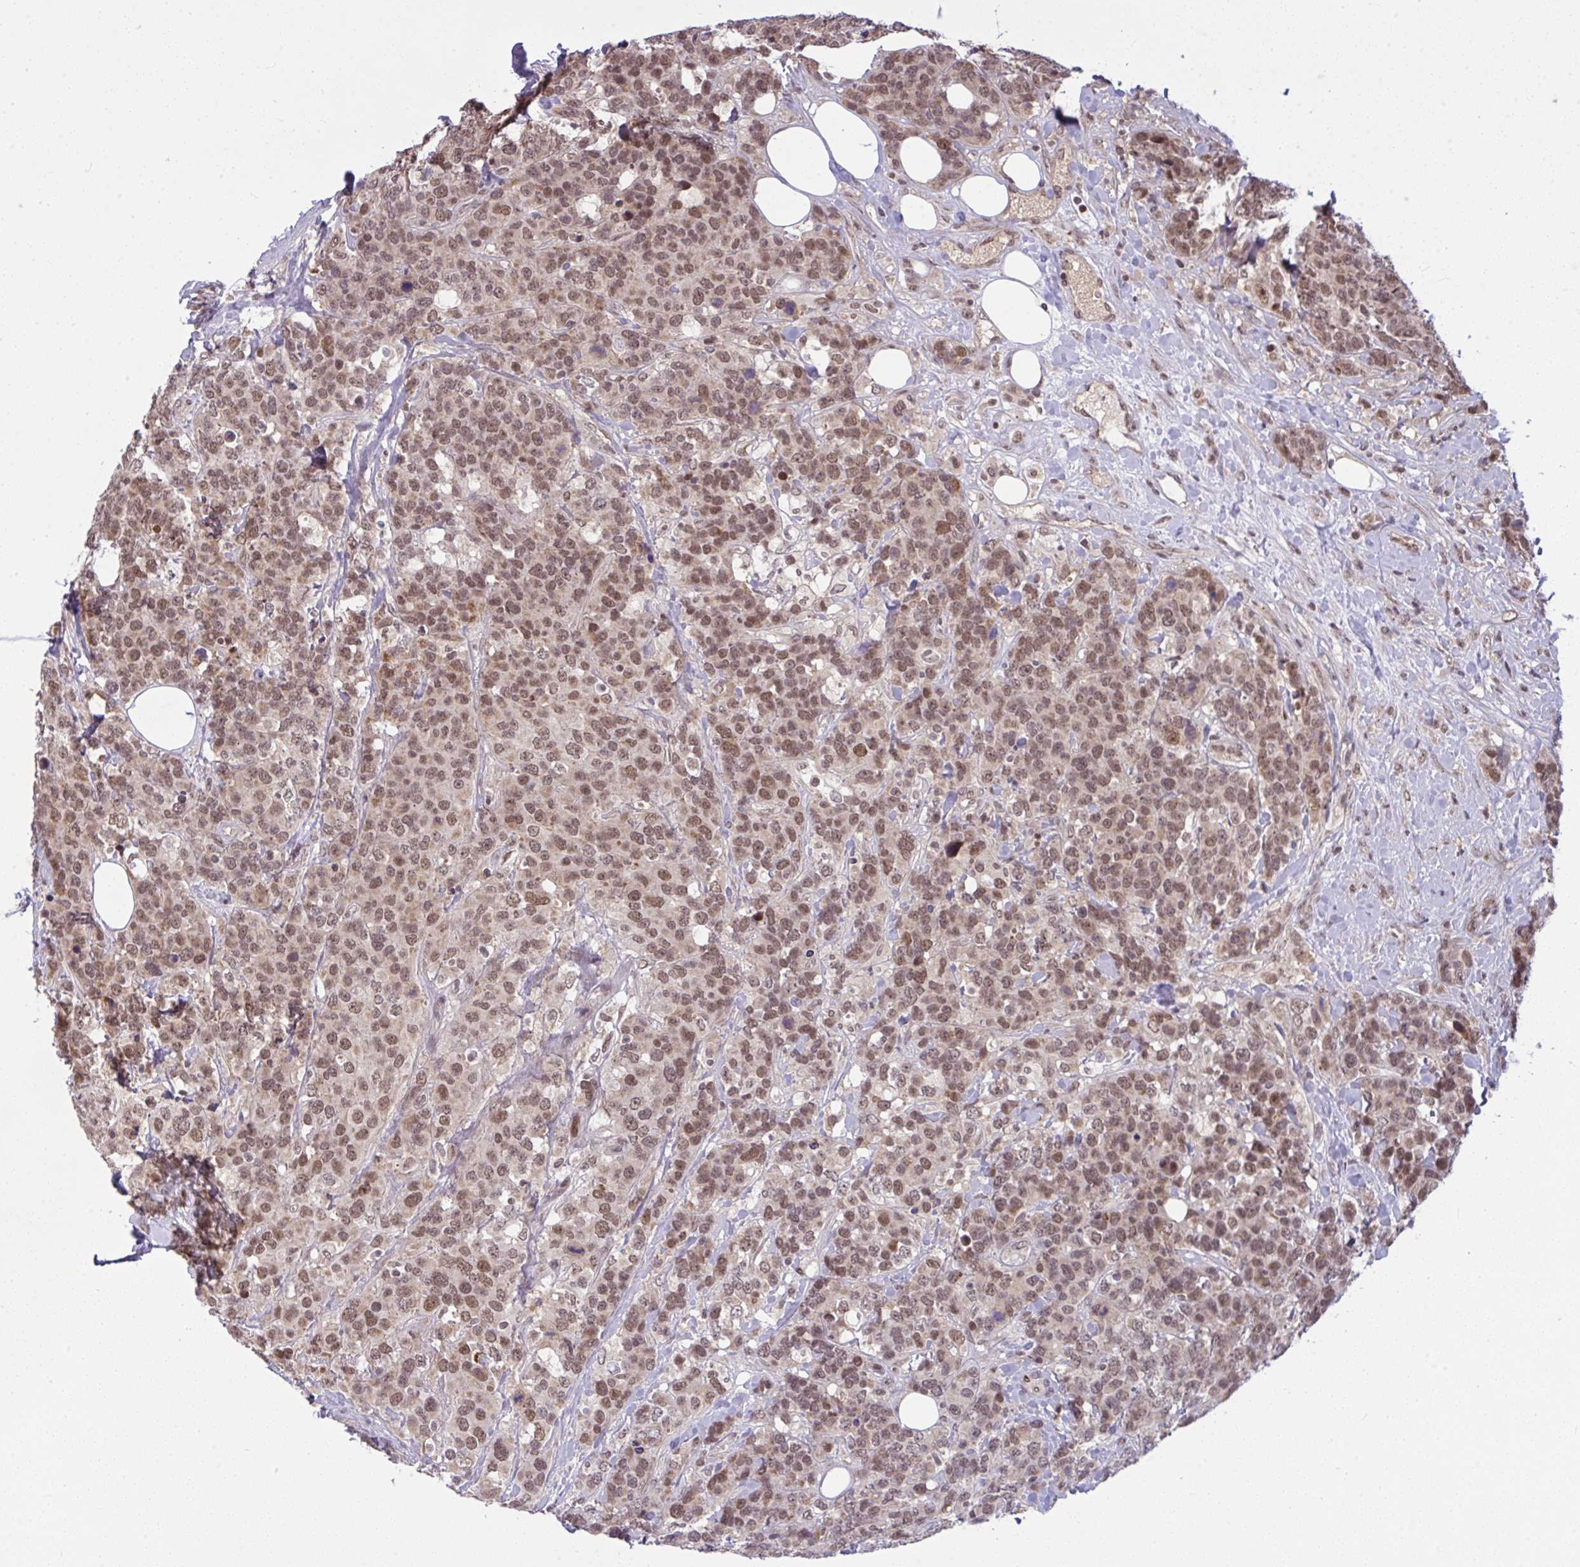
{"staining": {"intensity": "moderate", "quantity": ">75%", "location": "nuclear"}, "tissue": "breast cancer", "cell_type": "Tumor cells", "image_type": "cancer", "snomed": [{"axis": "morphology", "description": "Lobular carcinoma"}, {"axis": "topography", "description": "Breast"}], "caption": "Protein staining of breast cancer (lobular carcinoma) tissue exhibits moderate nuclear staining in about >75% of tumor cells. (DAB IHC, brown staining for protein, blue staining for nuclei).", "gene": "KLF2", "patient": {"sex": "female", "age": 59}}